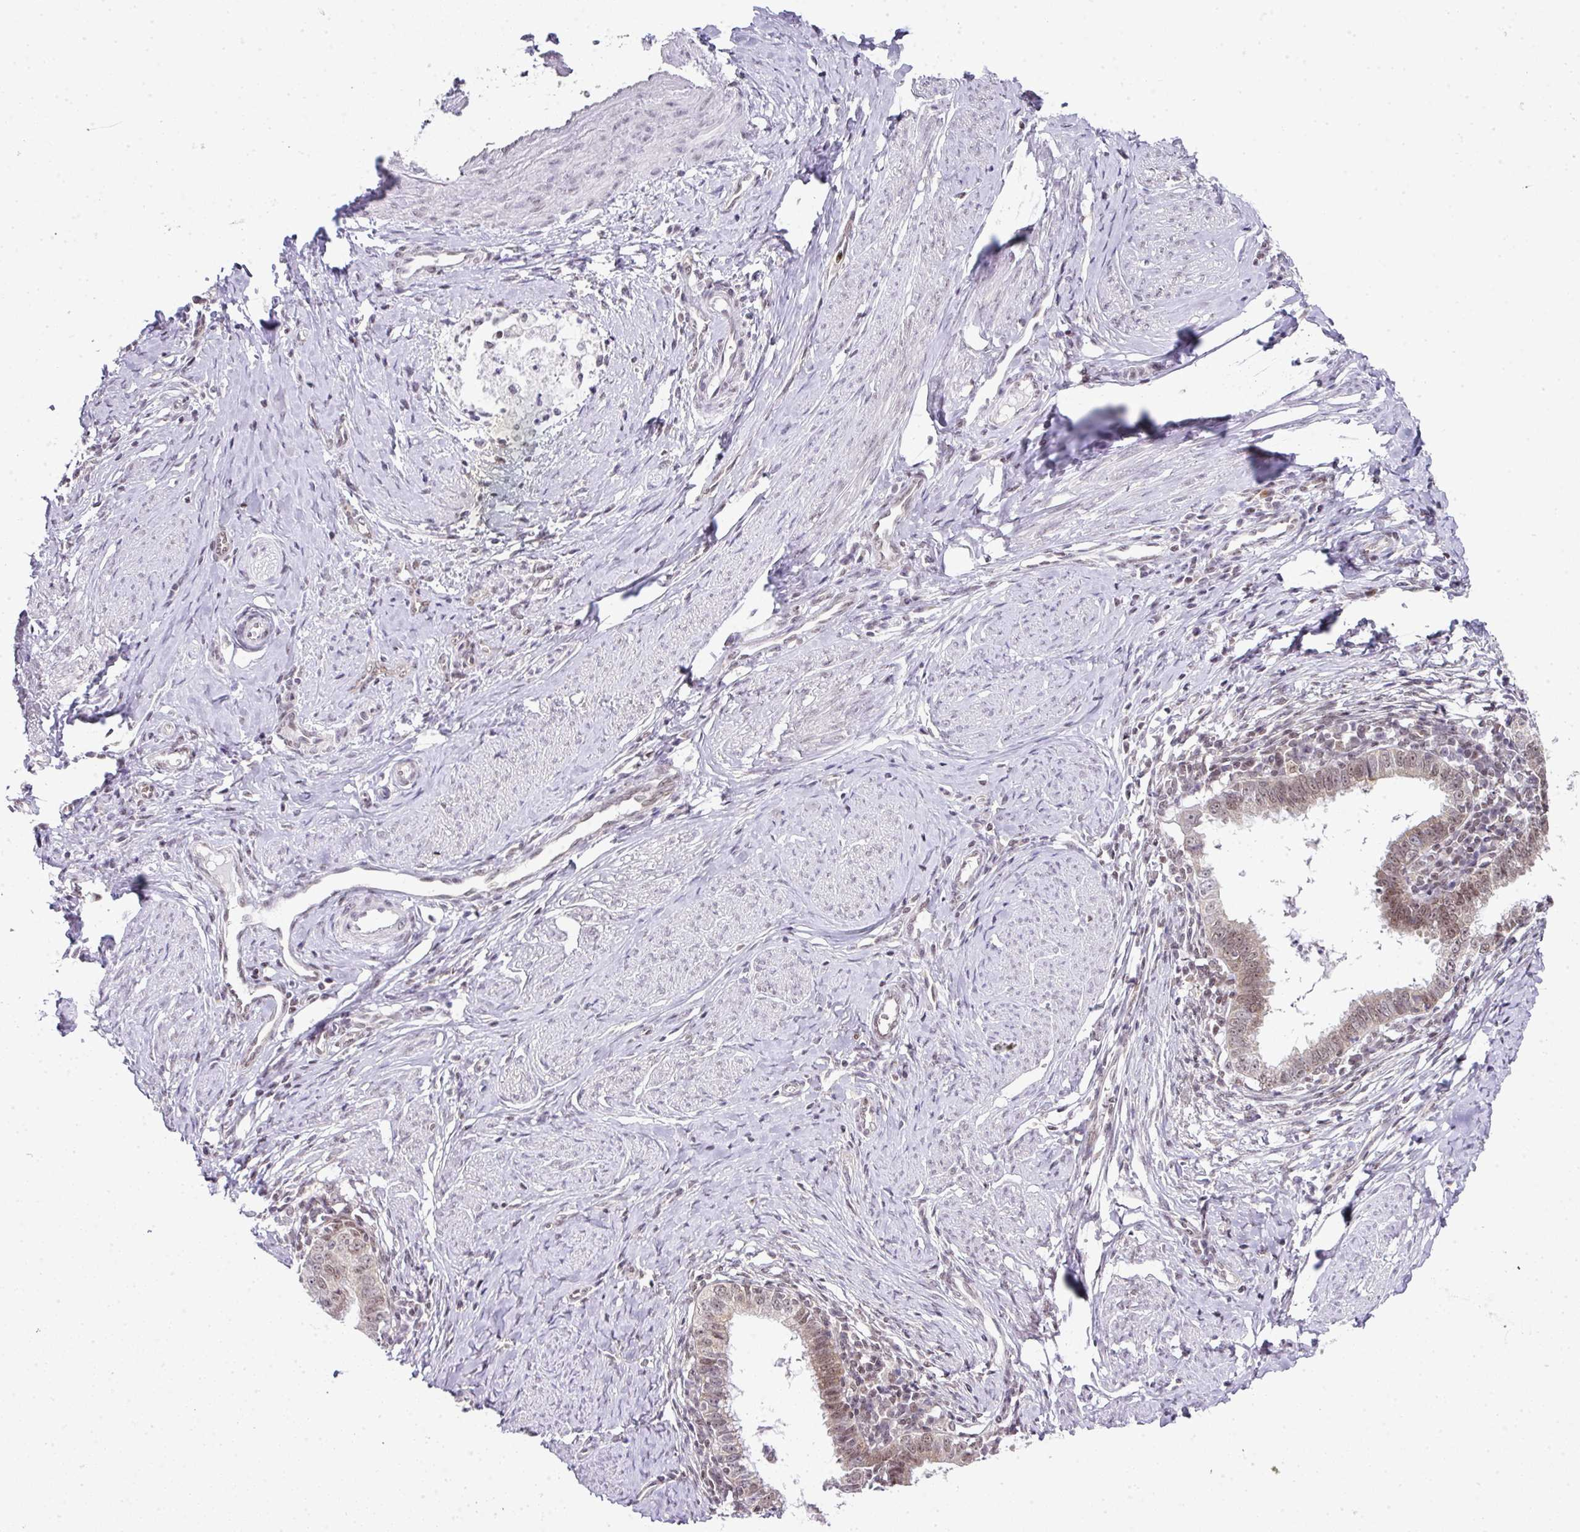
{"staining": {"intensity": "weak", "quantity": ">75%", "location": "nuclear"}, "tissue": "cervical cancer", "cell_type": "Tumor cells", "image_type": "cancer", "snomed": [{"axis": "morphology", "description": "Adenocarcinoma, NOS"}, {"axis": "topography", "description": "Cervix"}], "caption": "A brown stain highlights weak nuclear staining of a protein in cervical adenocarcinoma tumor cells.", "gene": "FAM32A", "patient": {"sex": "female", "age": 36}}